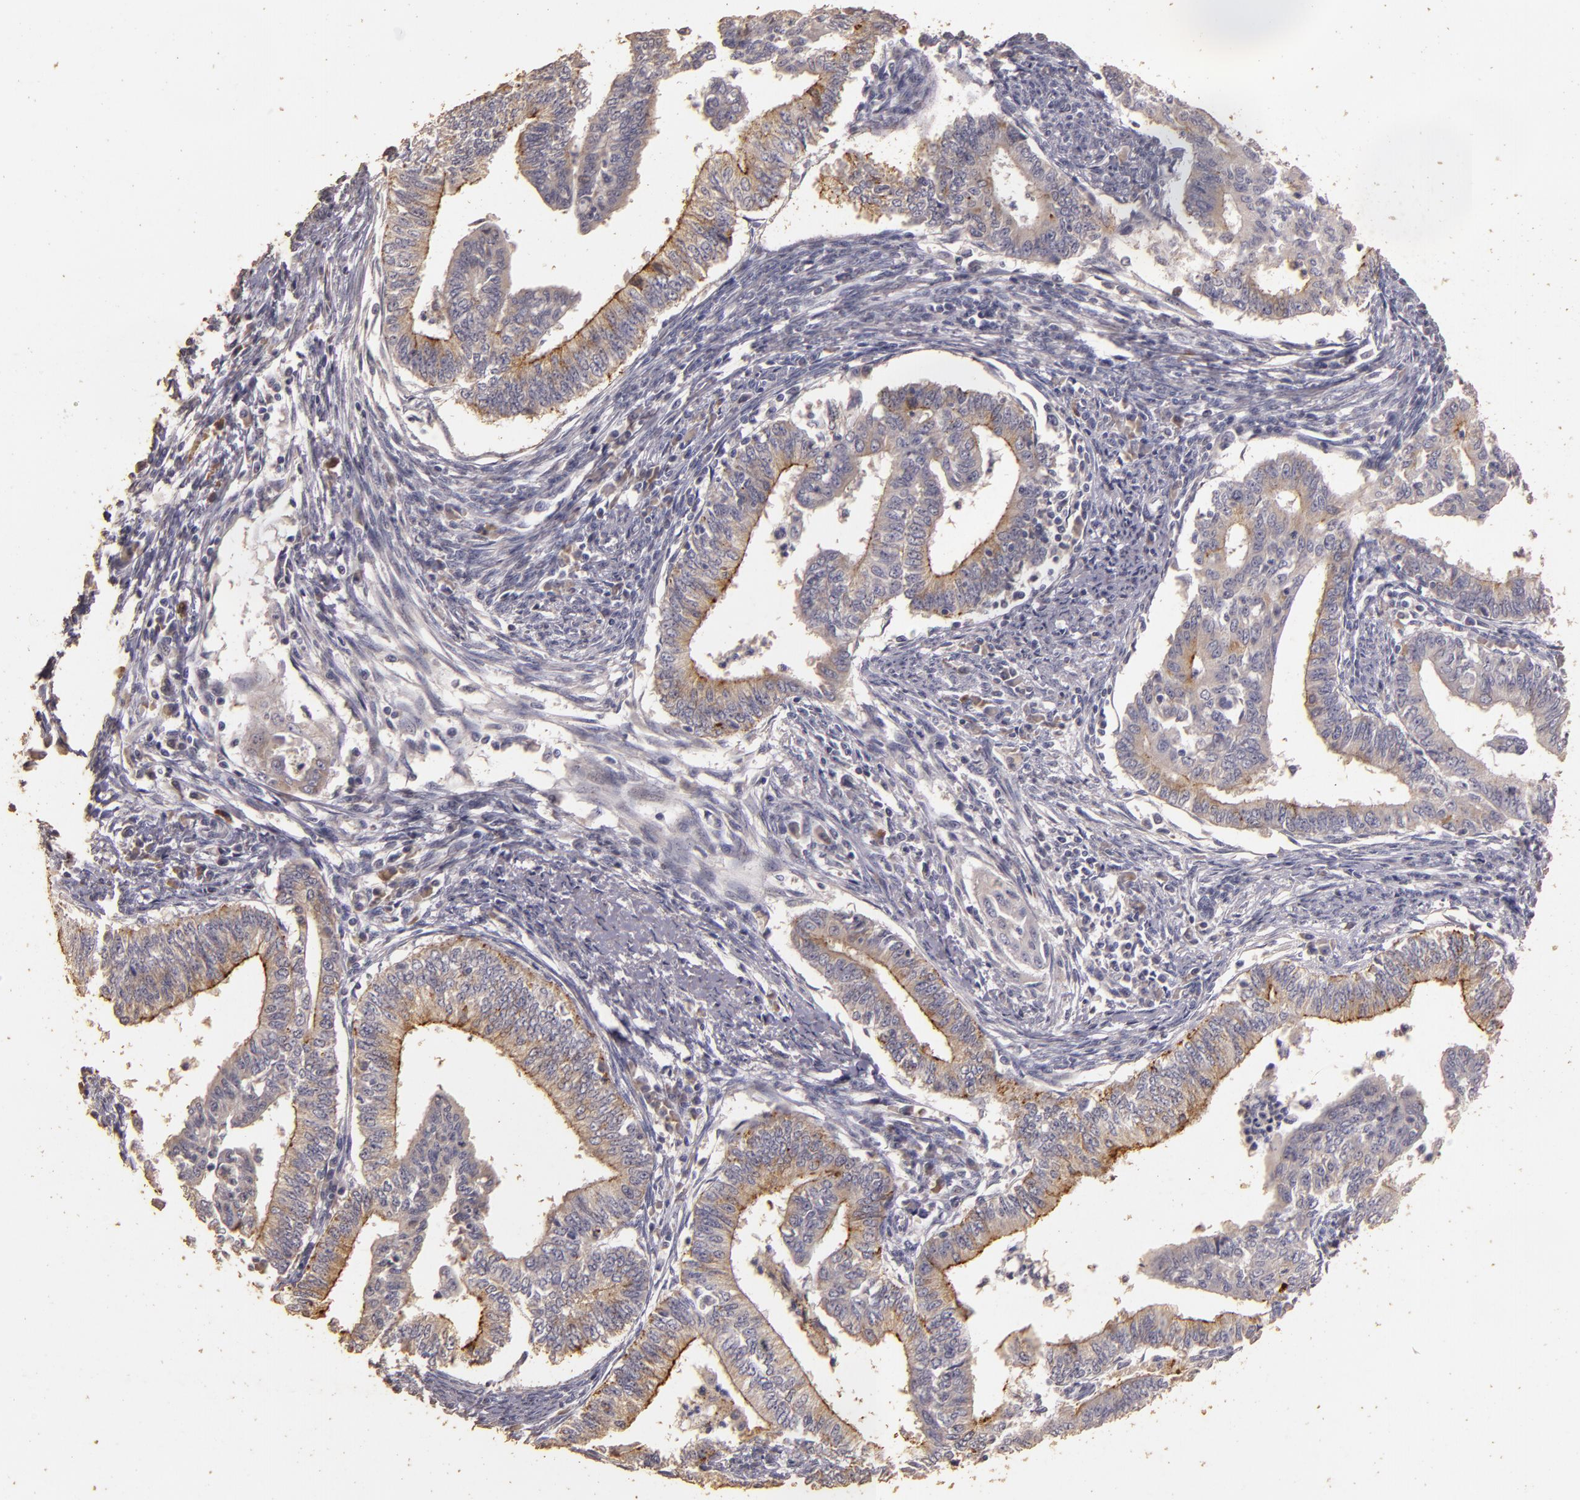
{"staining": {"intensity": "moderate", "quantity": "25%-75%", "location": "cytoplasmic/membranous"}, "tissue": "endometrial cancer", "cell_type": "Tumor cells", "image_type": "cancer", "snomed": [{"axis": "morphology", "description": "Adenocarcinoma, NOS"}, {"axis": "topography", "description": "Endometrium"}], "caption": "Immunohistochemical staining of endometrial adenocarcinoma demonstrates moderate cytoplasmic/membranous protein expression in about 25%-75% of tumor cells.", "gene": "BCL2L13", "patient": {"sex": "female", "age": 66}}